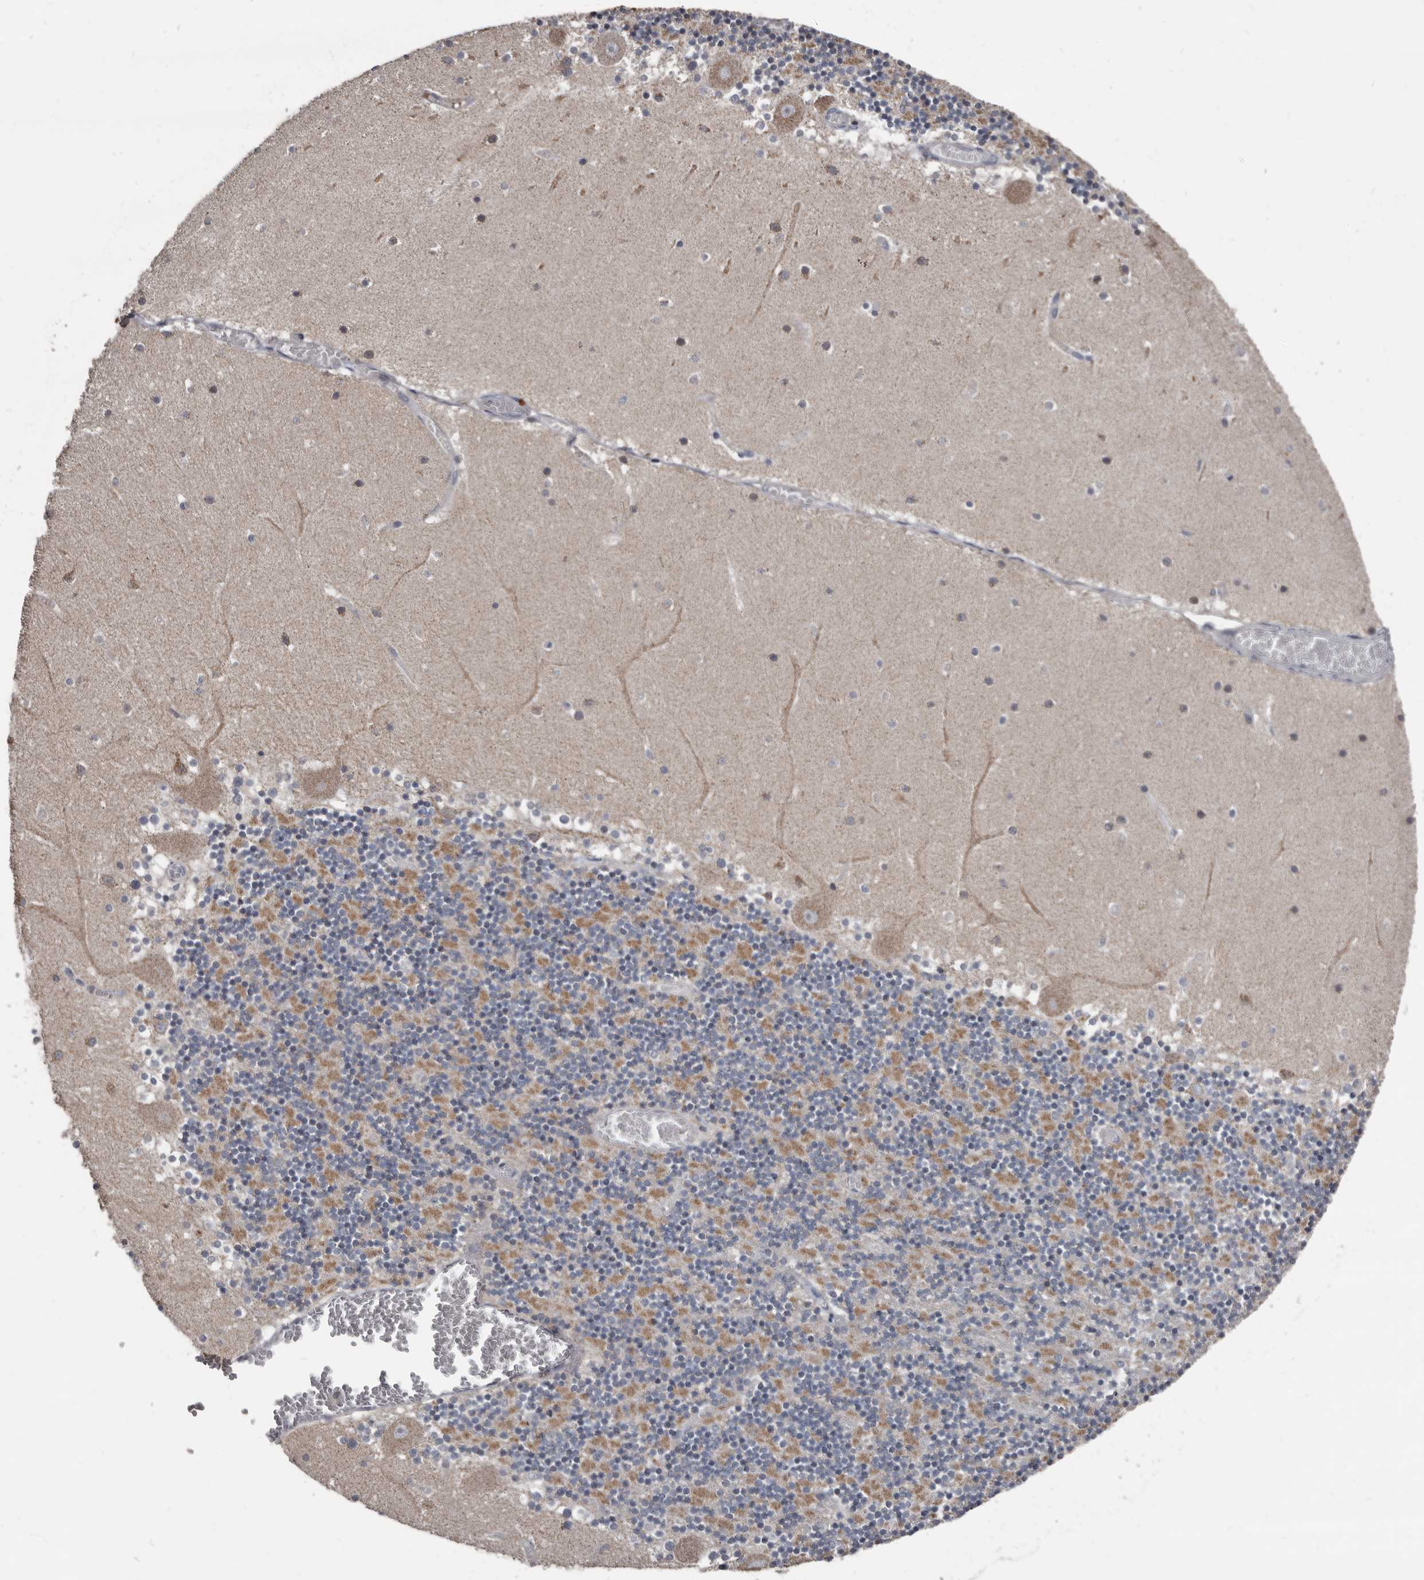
{"staining": {"intensity": "moderate", "quantity": "25%-75%", "location": "cytoplasmic/membranous"}, "tissue": "cerebellum", "cell_type": "Cells in granular layer", "image_type": "normal", "snomed": [{"axis": "morphology", "description": "Normal tissue, NOS"}, {"axis": "topography", "description": "Cerebellum"}], "caption": "Immunohistochemistry photomicrograph of unremarkable cerebellum stained for a protein (brown), which displays medium levels of moderate cytoplasmic/membranous expression in approximately 25%-75% of cells in granular layer.", "gene": "GREB1", "patient": {"sex": "female", "age": 28}}